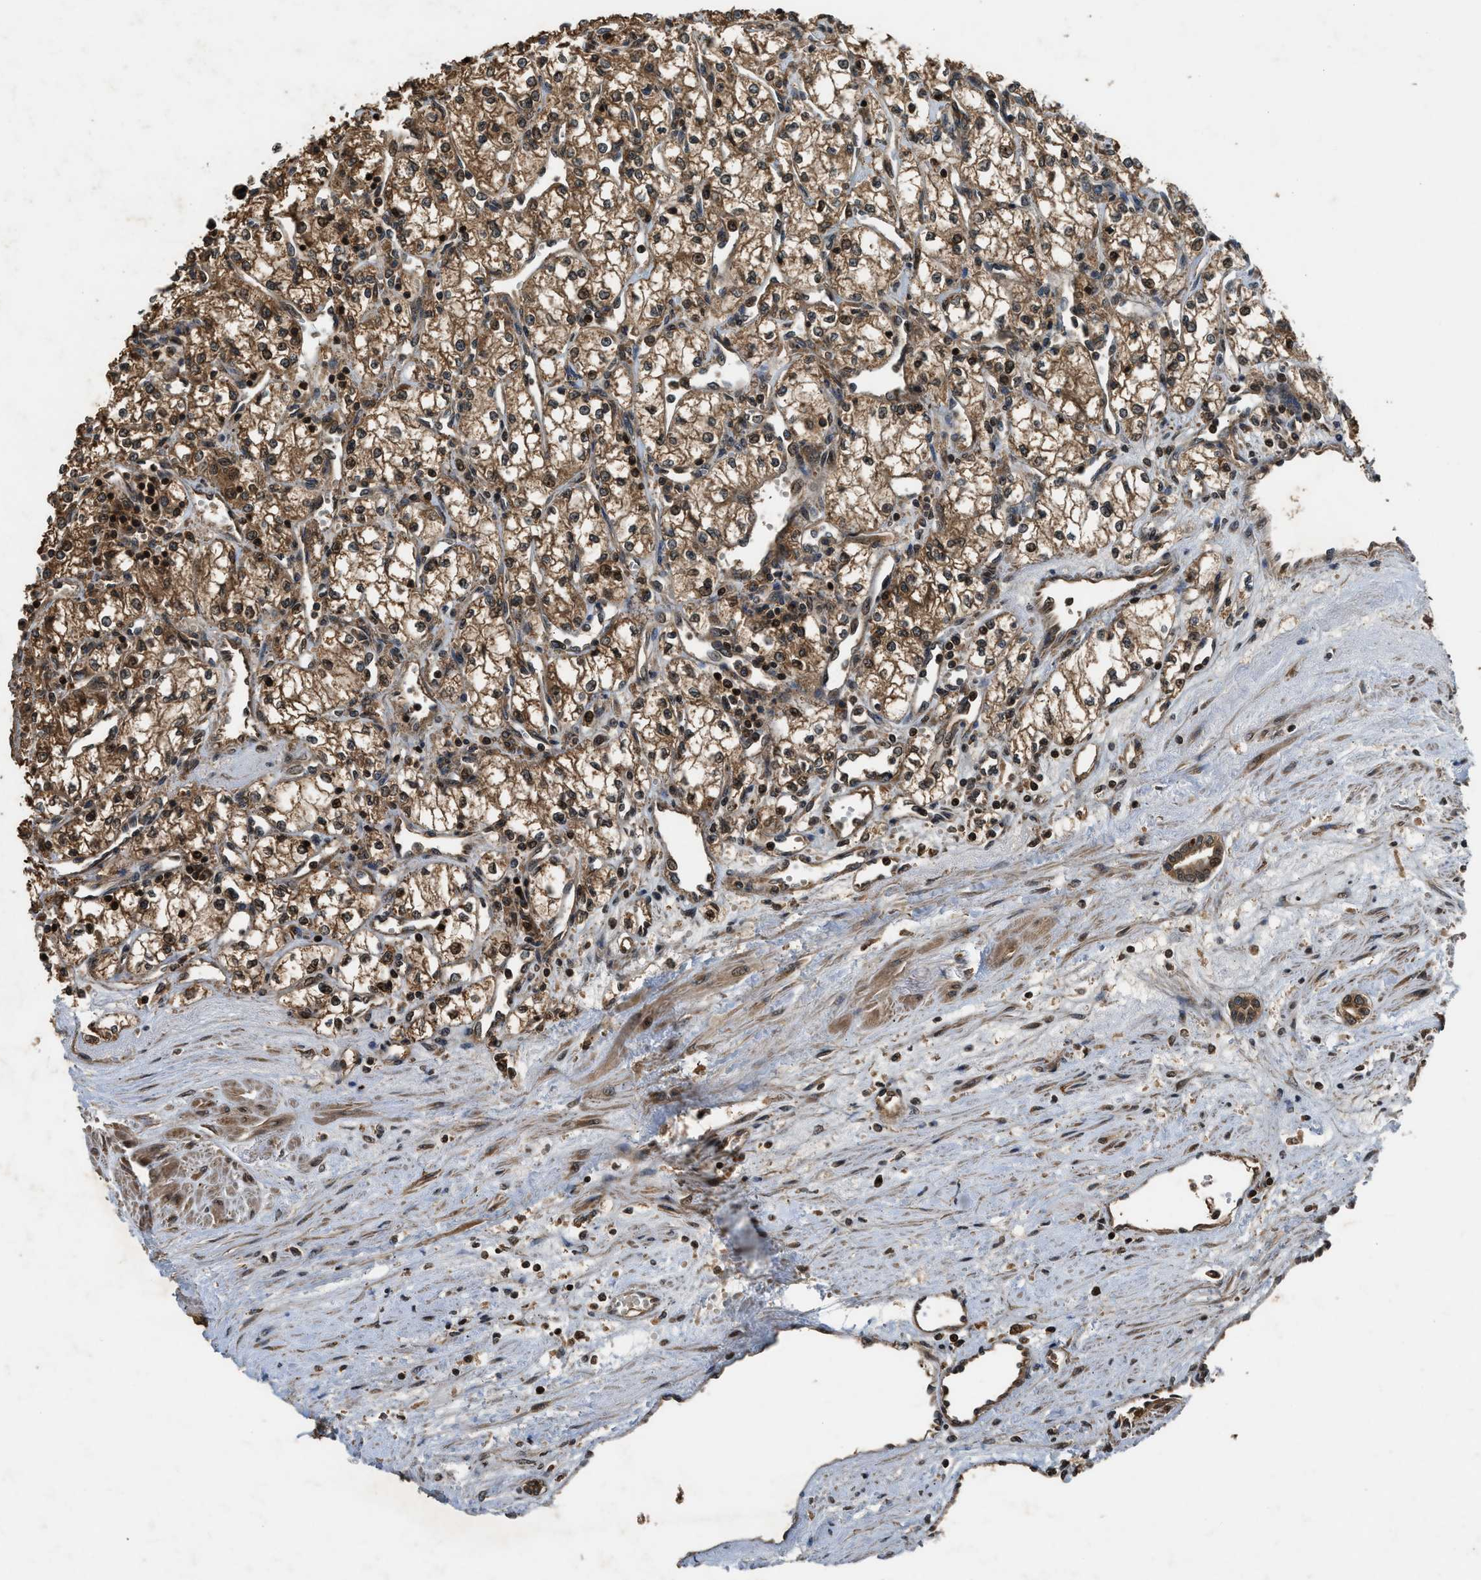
{"staining": {"intensity": "moderate", "quantity": ">75%", "location": "cytoplasmic/membranous,nuclear"}, "tissue": "renal cancer", "cell_type": "Tumor cells", "image_type": "cancer", "snomed": [{"axis": "morphology", "description": "Adenocarcinoma, NOS"}, {"axis": "topography", "description": "Kidney"}], "caption": "Moderate cytoplasmic/membranous and nuclear staining for a protein is seen in about >75% of tumor cells of renal cancer using immunohistochemistry (IHC).", "gene": "RPS6KB1", "patient": {"sex": "male", "age": 59}}